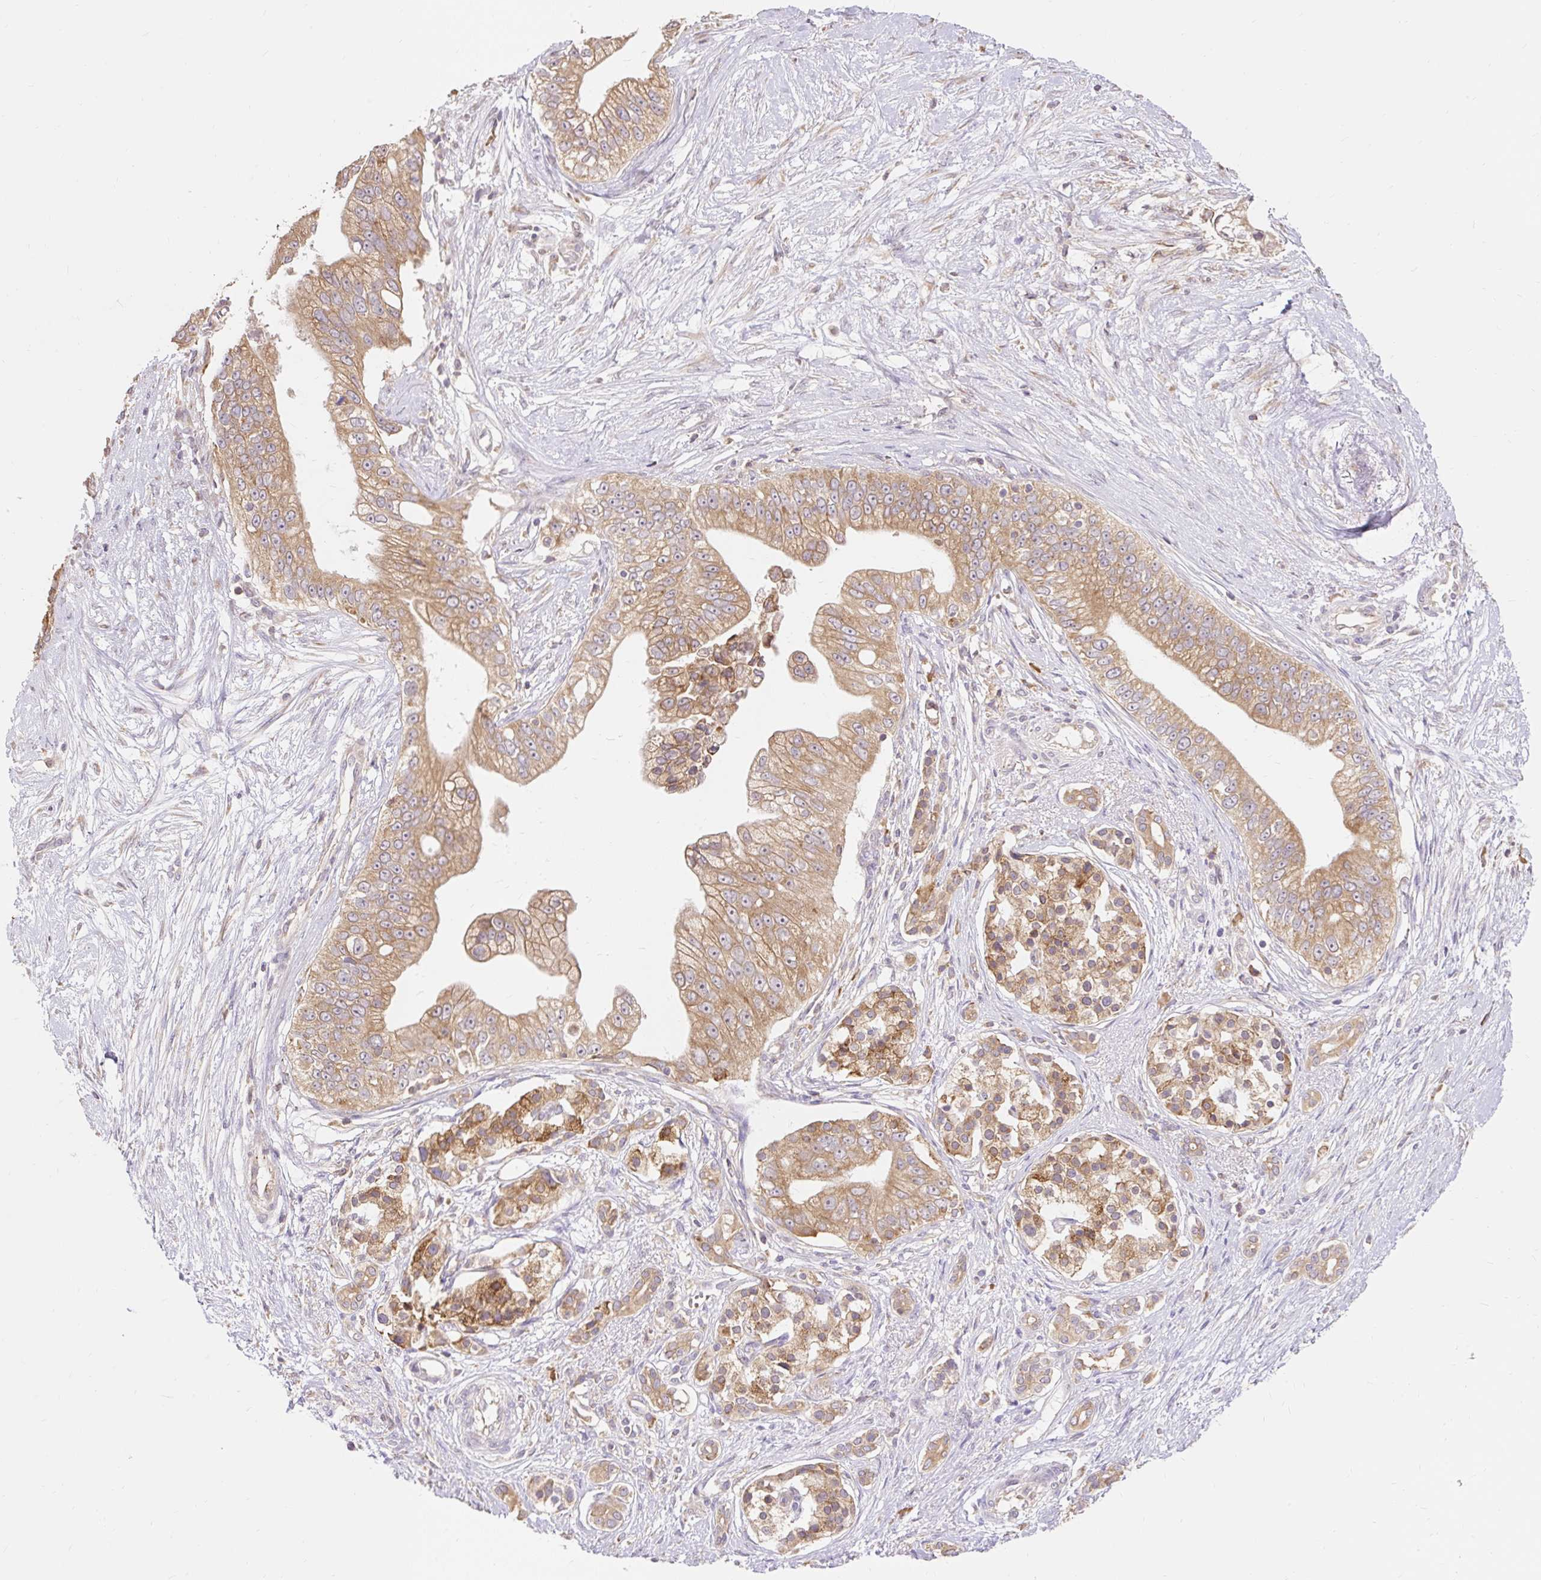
{"staining": {"intensity": "moderate", "quantity": ">75%", "location": "cytoplasmic/membranous"}, "tissue": "pancreatic cancer", "cell_type": "Tumor cells", "image_type": "cancer", "snomed": [{"axis": "morphology", "description": "Adenocarcinoma, NOS"}, {"axis": "topography", "description": "Pancreas"}], "caption": "Pancreatic cancer was stained to show a protein in brown. There is medium levels of moderate cytoplasmic/membranous expression in about >75% of tumor cells.", "gene": "SEC63", "patient": {"sex": "male", "age": 70}}